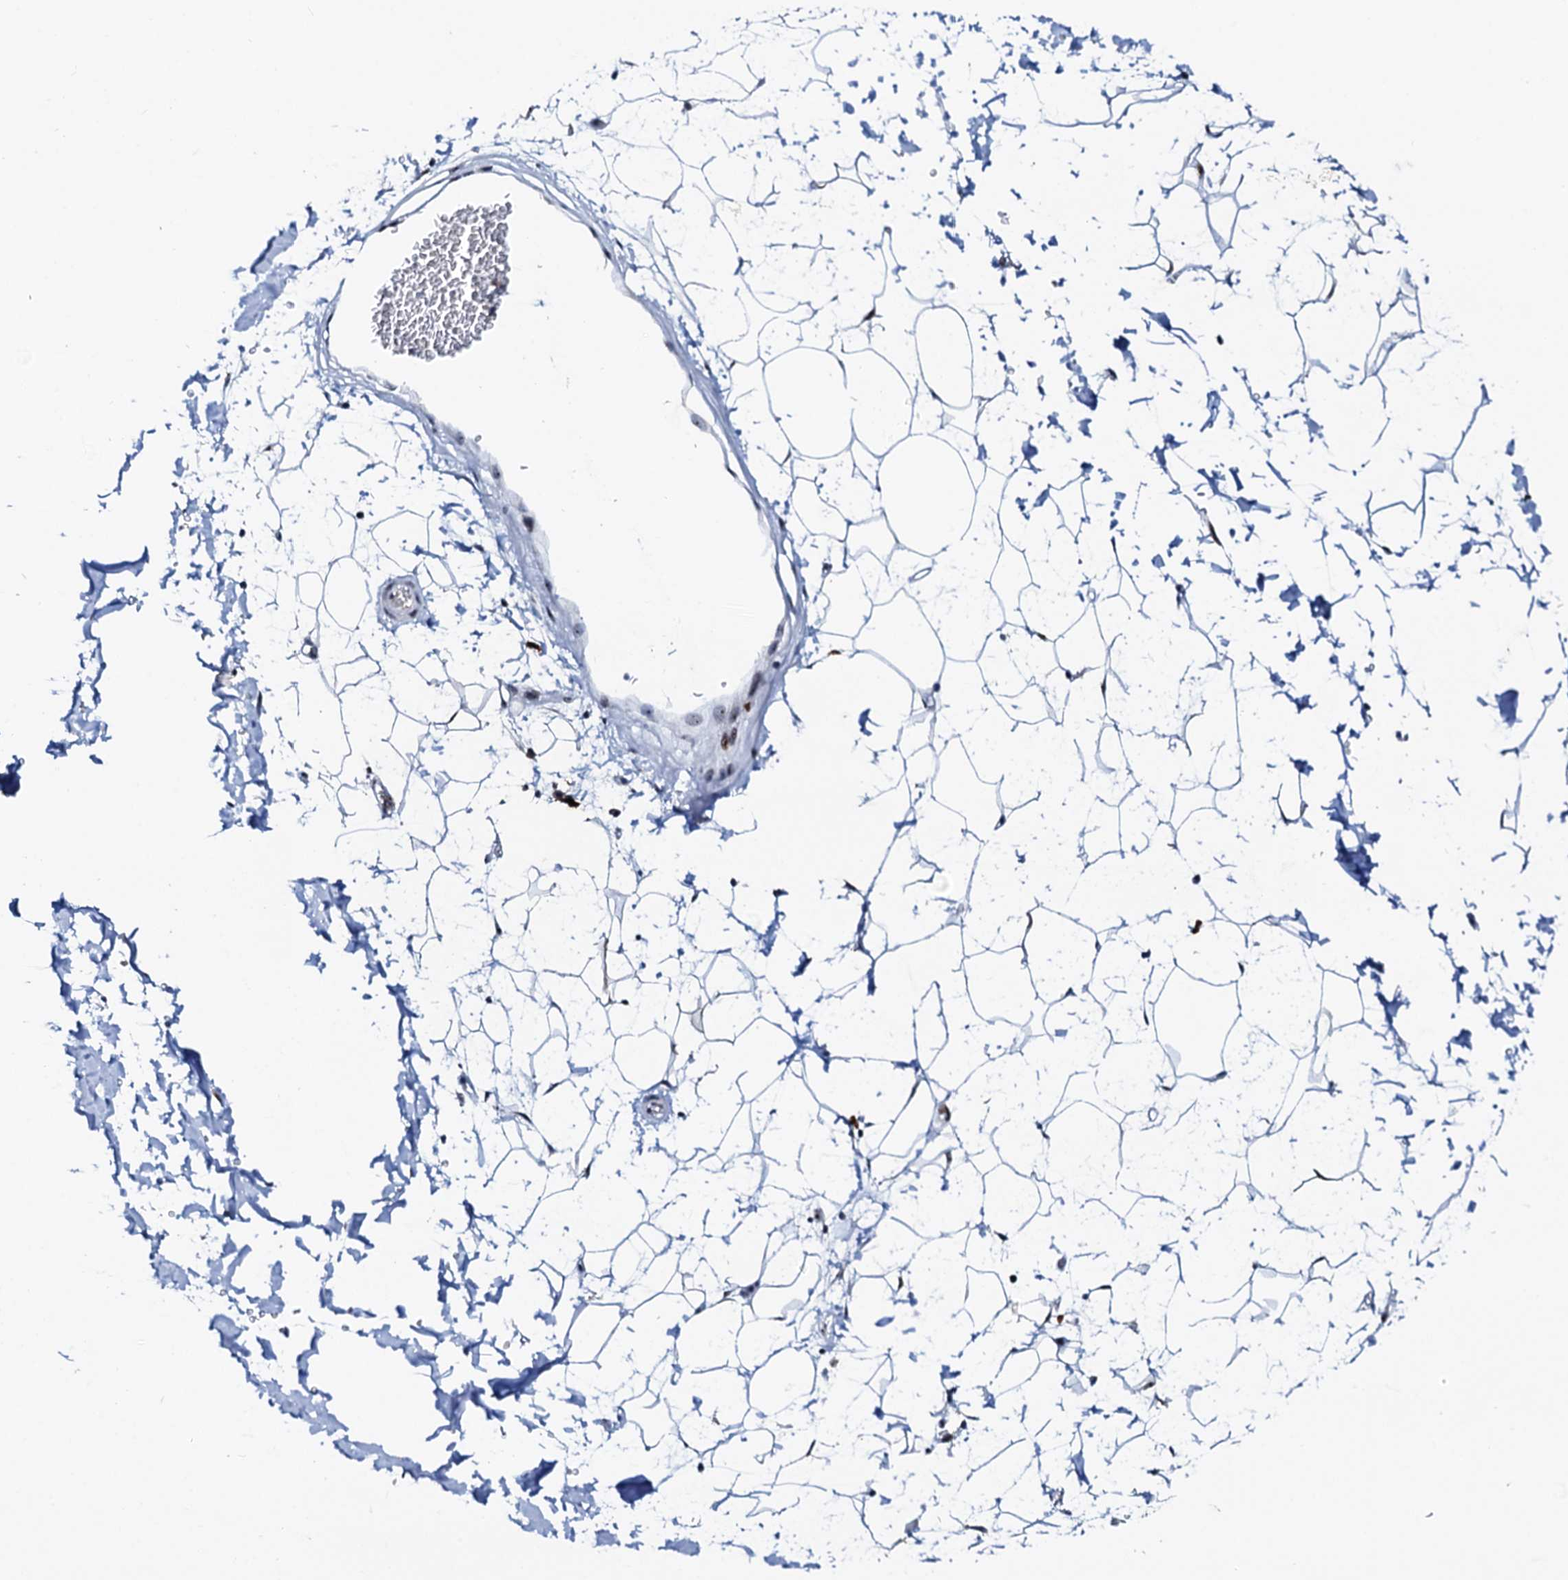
{"staining": {"intensity": "moderate", "quantity": "25%-75%", "location": "nuclear"}, "tissue": "adipose tissue", "cell_type": "Adipocytes", "image_type": "normal", "snomed": [{"axis": "morphology", "description": "Normal tissue, NOS"}, {"axis": "topography", "description": "Soft tissue"}], "caption": "Immunohistochemistry of unremarkable human adipose tissue shows medium levels of moderate nuclear expression in about 25%-75% of adipocytes. (brown staining indicates protein expression, while blue staining denotes nuclei).", "gene": "NEUROG3", "patient": {"sex": "male", "age": 72}}